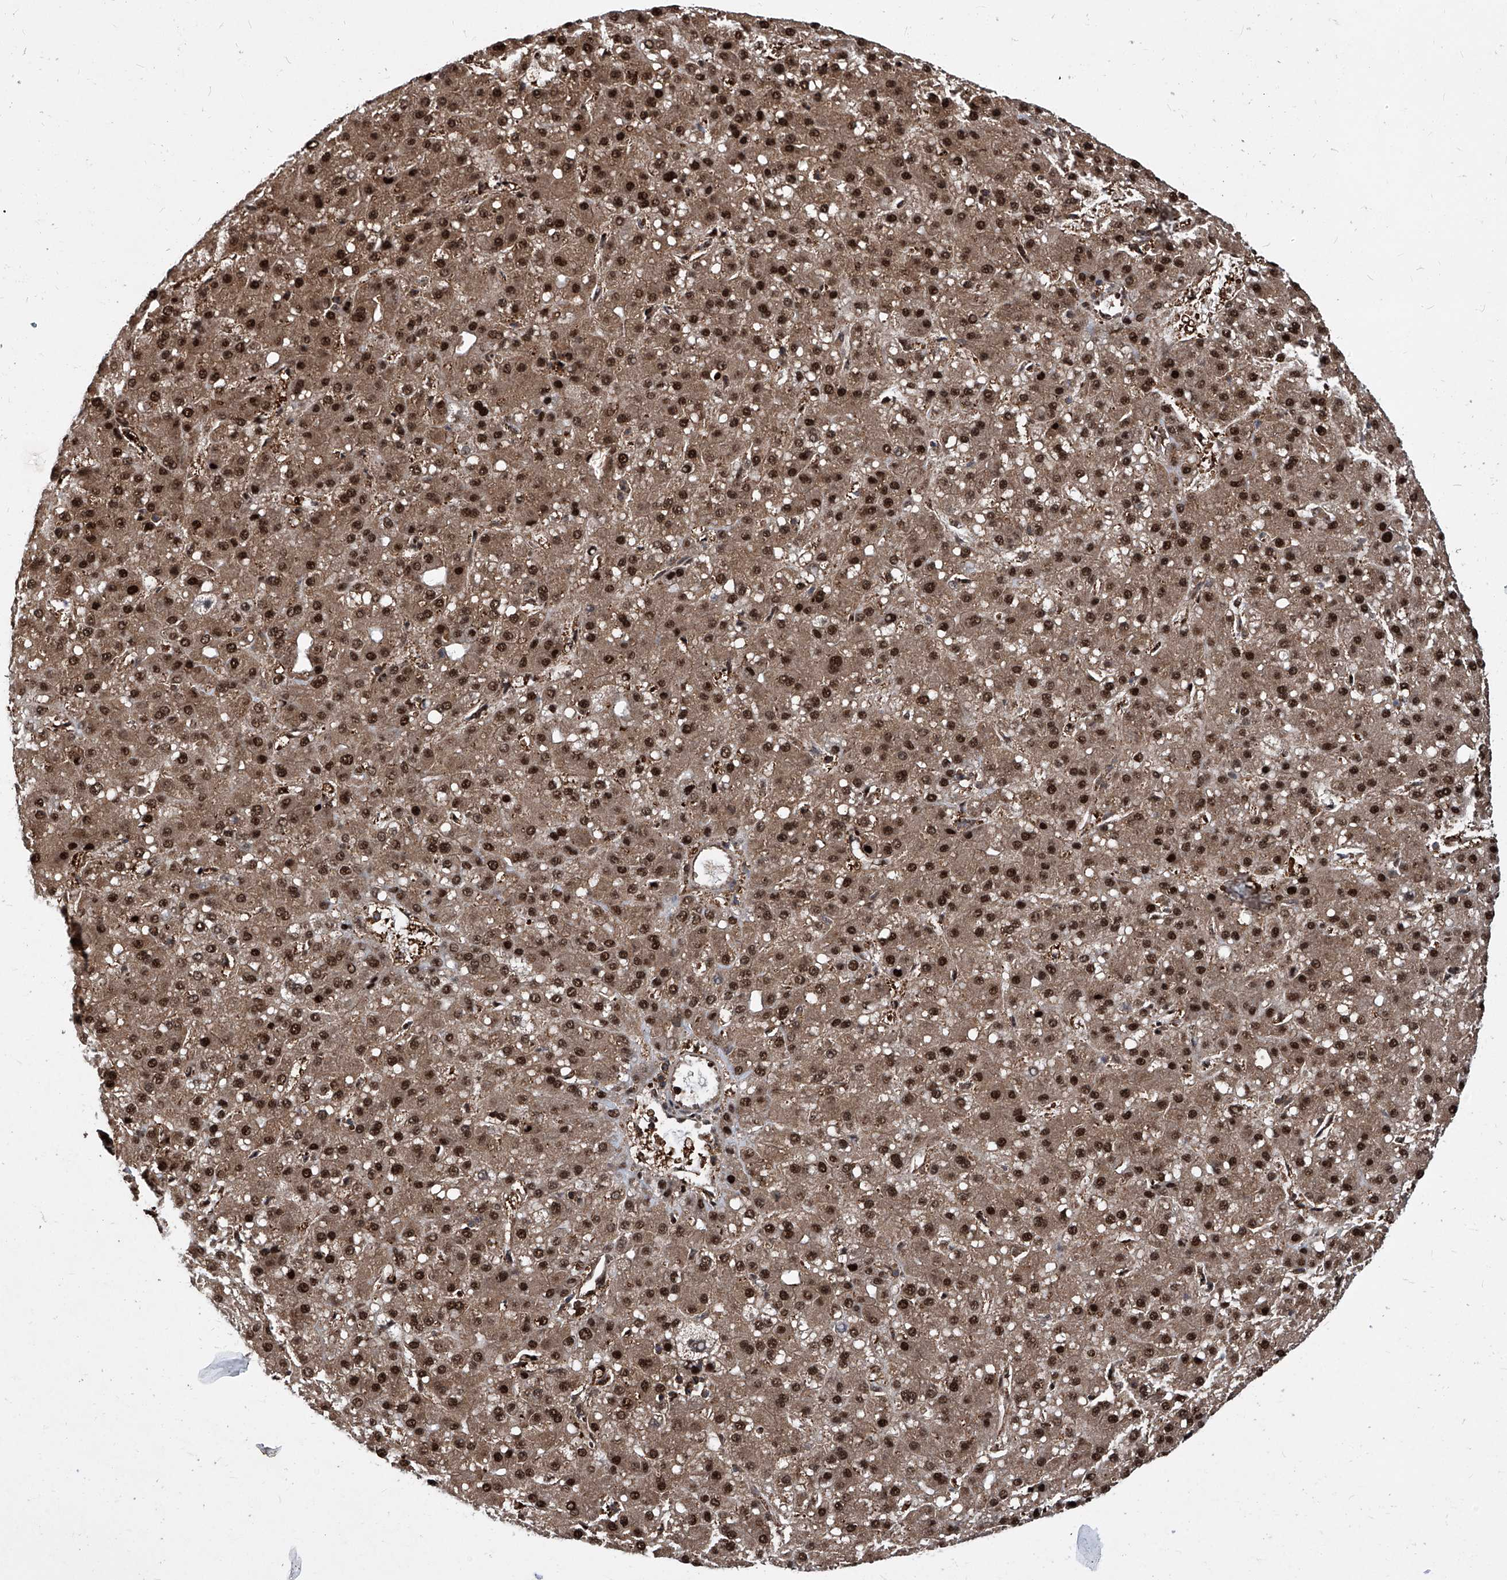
{"staining": {"intensity": "strong", "quantity": ">75%", "location": "nuclear"}, "tissue": "liver cancer", "cell_type": "Tumor cells", "image_type": "cancer", "snomed": [{"axis": "morphology", "description": "Carcinoma, Hepatocellular, NOS"}, {"axis": "topography", "description": "Liver"}], "caption": "Tumor cells show high levels of strong nuclear positivity in about >75% of cells in hepatocellular carcinoma (liver).", "gene": "PSMB1", "patient": {"sex": "male", "age": 67}}